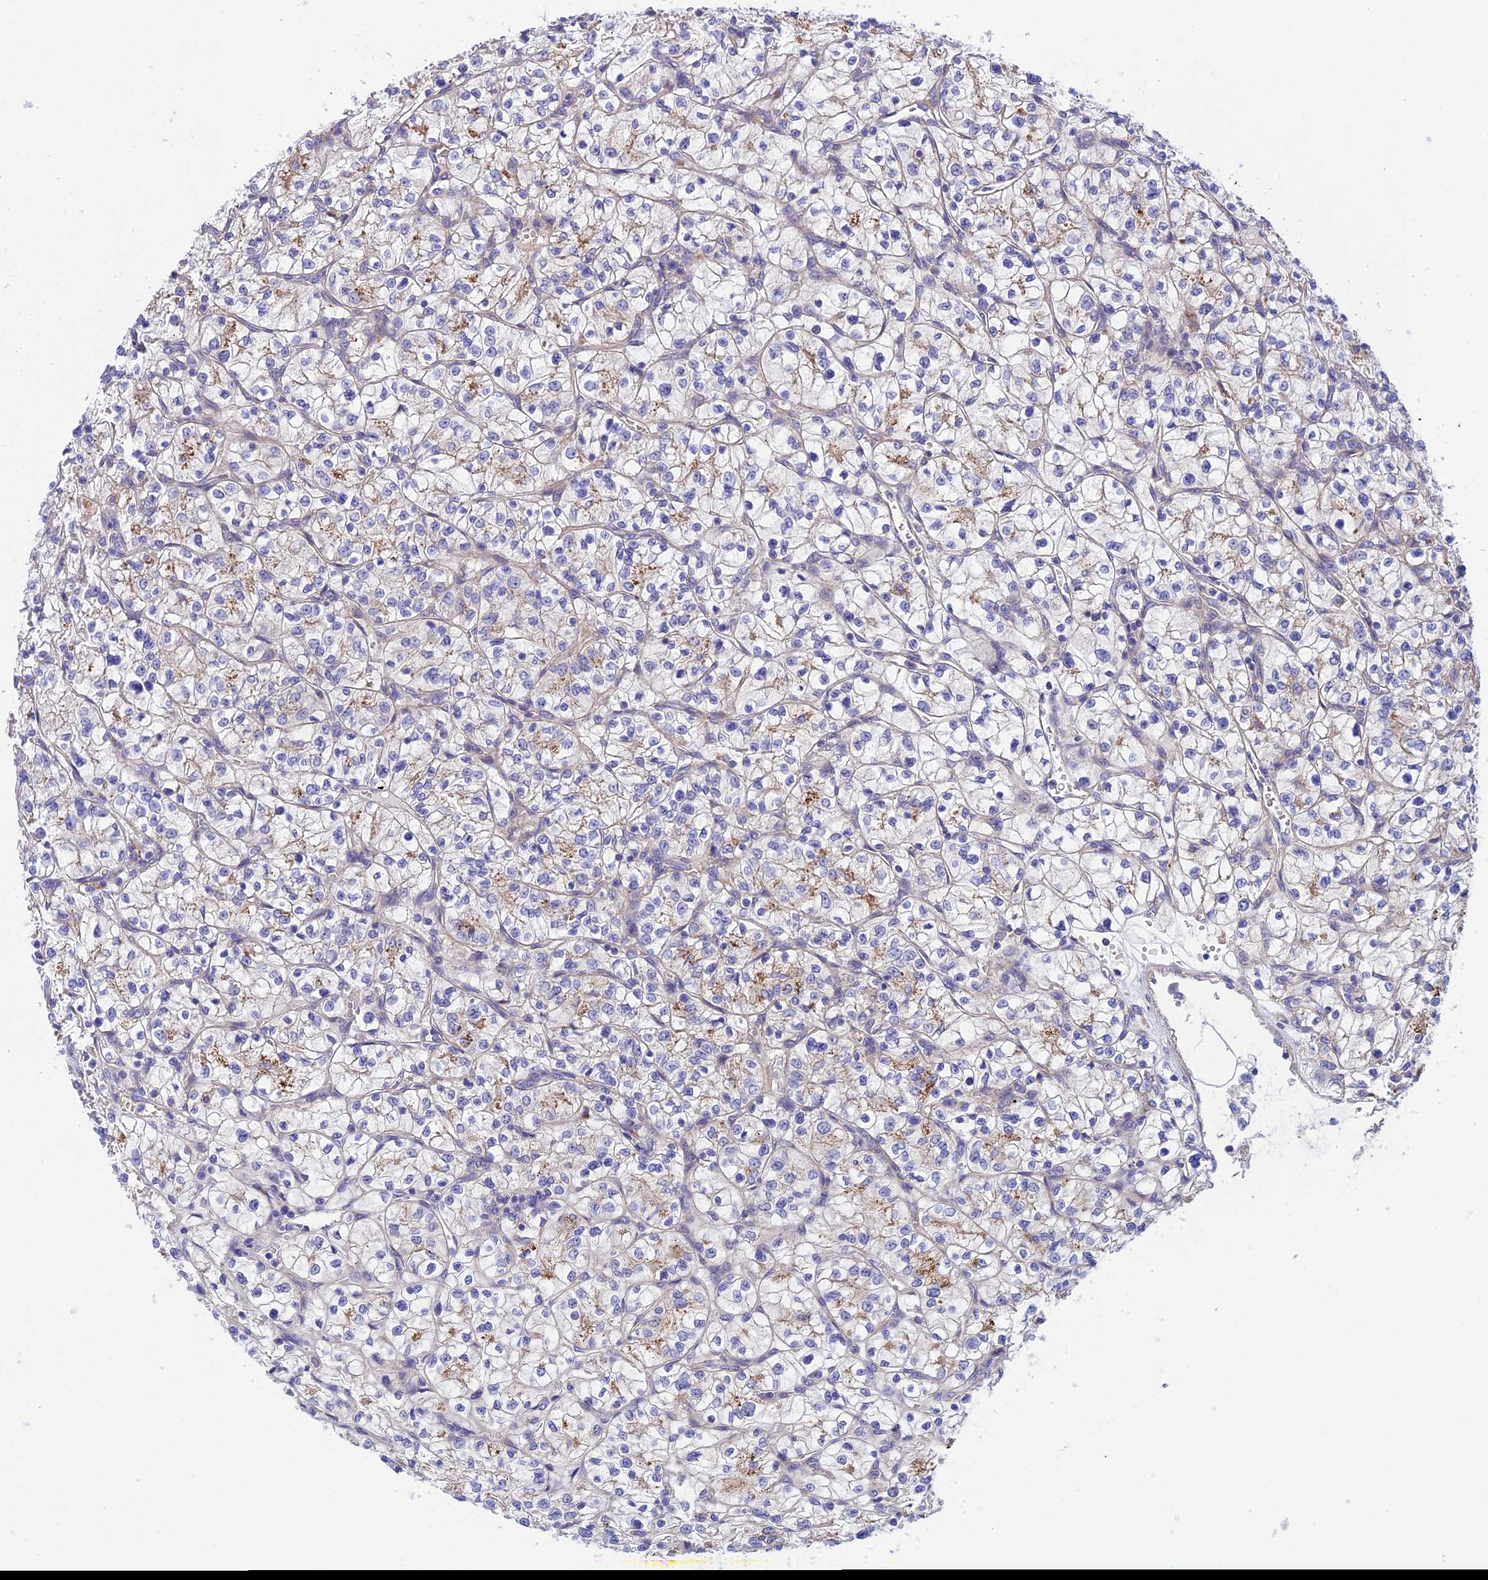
{"staining": {"intensity": "negative", "quantity": "none", "location": "none"}, "tissue": "renal cancer", "cell_type": "Tumor cells", "image_type": "cancer", "snomed": [{"axis": "morphology", "description": "Adenocarcinoma, NOS"}, {"axis": "topography", "description": "Kidney"}], "caption": "Immunohistochemistry (IHC) photomicrograph of human renal cancer stained for a protein (brown), which exhibits no expression in tumor cells. Brightfield microscopy of IHC stained with DAB (3,3'-diaminobenzidine) (brown) and hematoxylin (blue), captured at high magnification.", "gene": "CCDC157", "patient": {"sex": "female", "age": 64}}